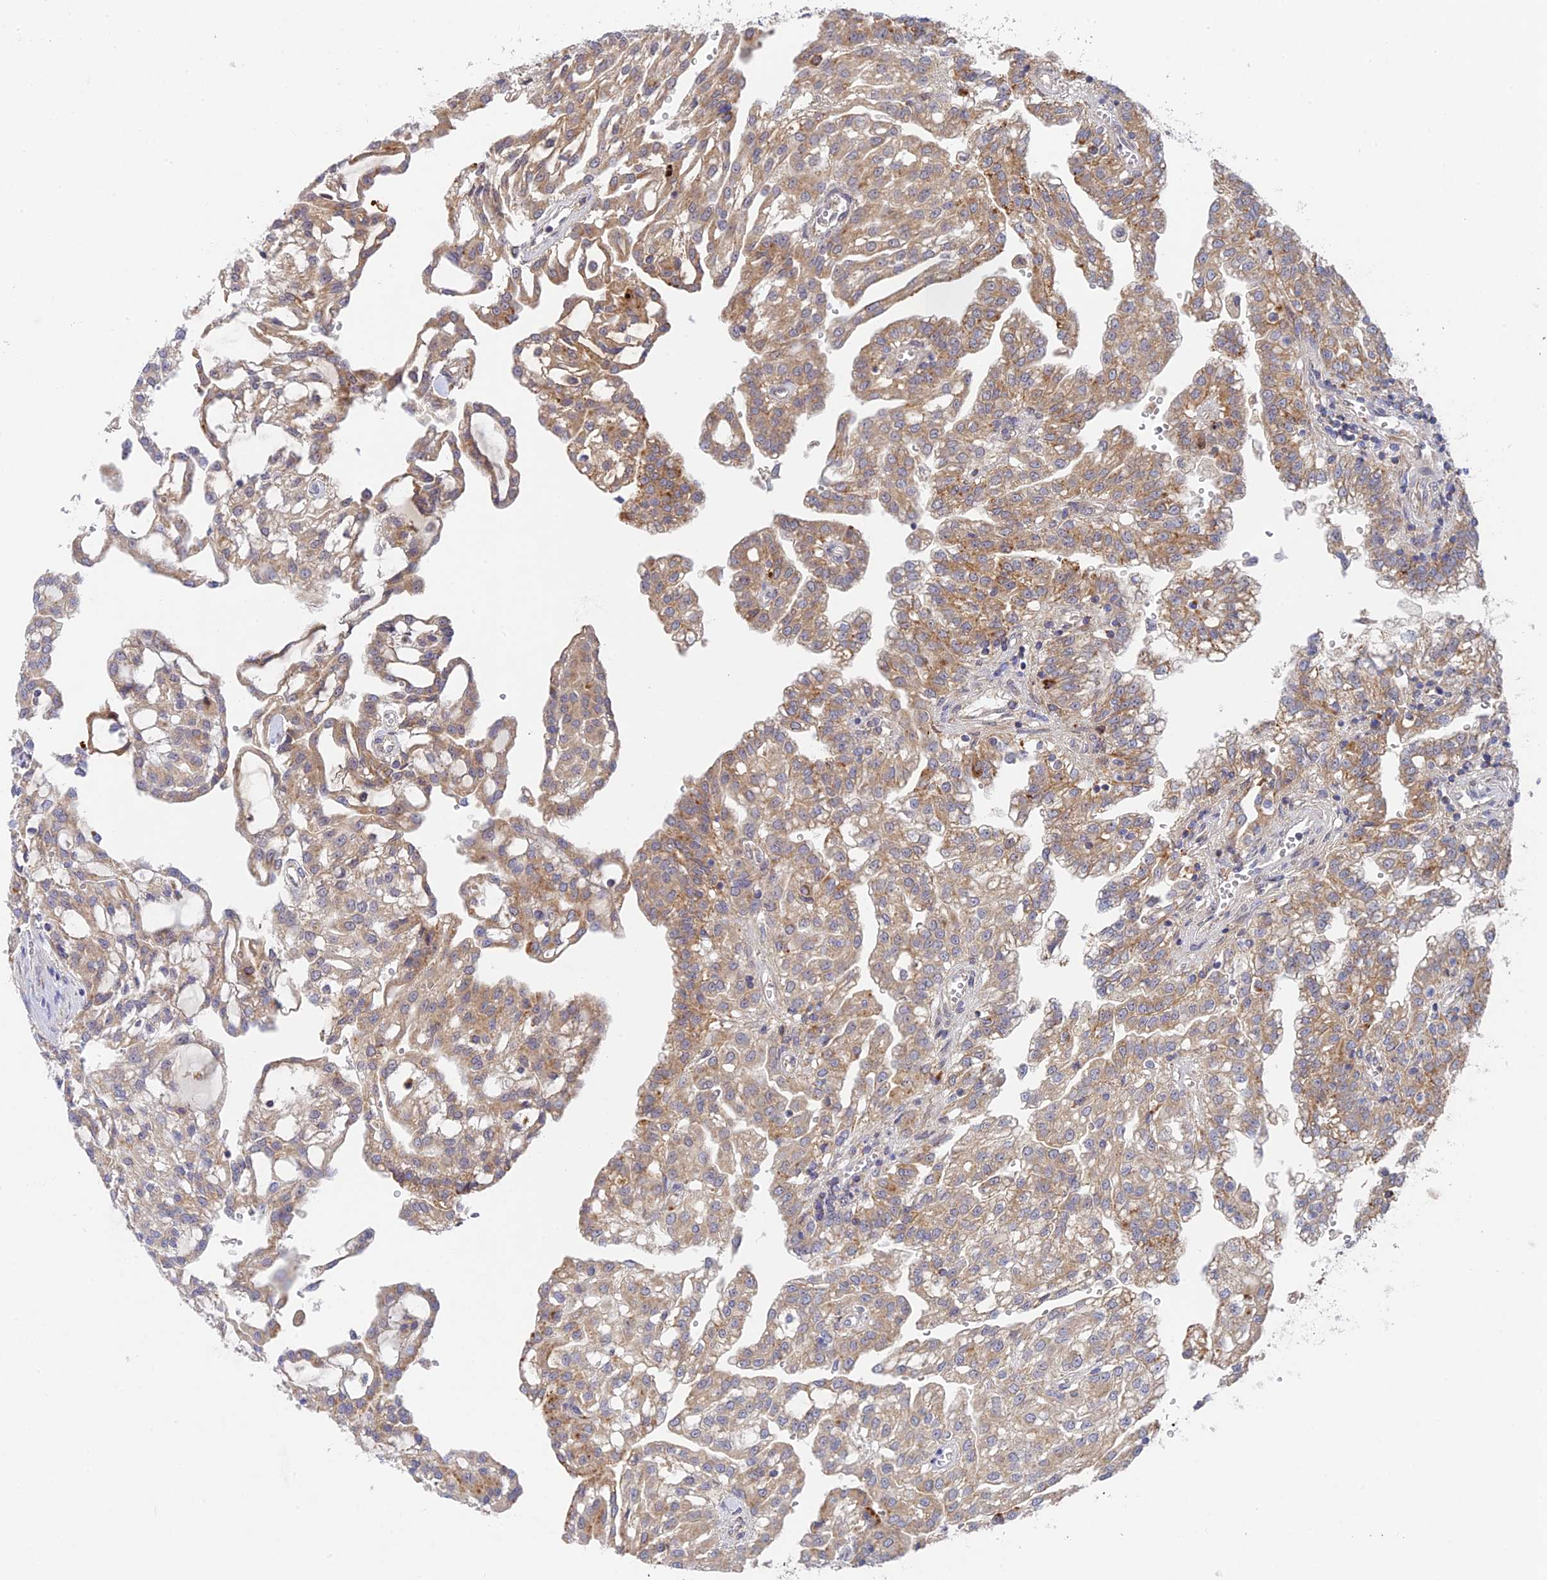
{"staining": {"intensity": "moderate", "quantity": ">75%", "location": "cytoplasmic/membranous"}, "tissue": "renal cancer", "cell_type": "Tumor cells", "image_type": "cancer", "snomed": [{"axis": "morphology", "description": "Adenocarcinoma, NOS"}, {"axis": "topography", "description": "Kidney"}], "caption": "A histopathology image of adenocarcinoma (renal) stained for a protein demonstrates moderate cytoplasmic/membranous brown staining in tumor cells.", "gene": "INCA1", "patient": {"sex": "male", "age": 63}}